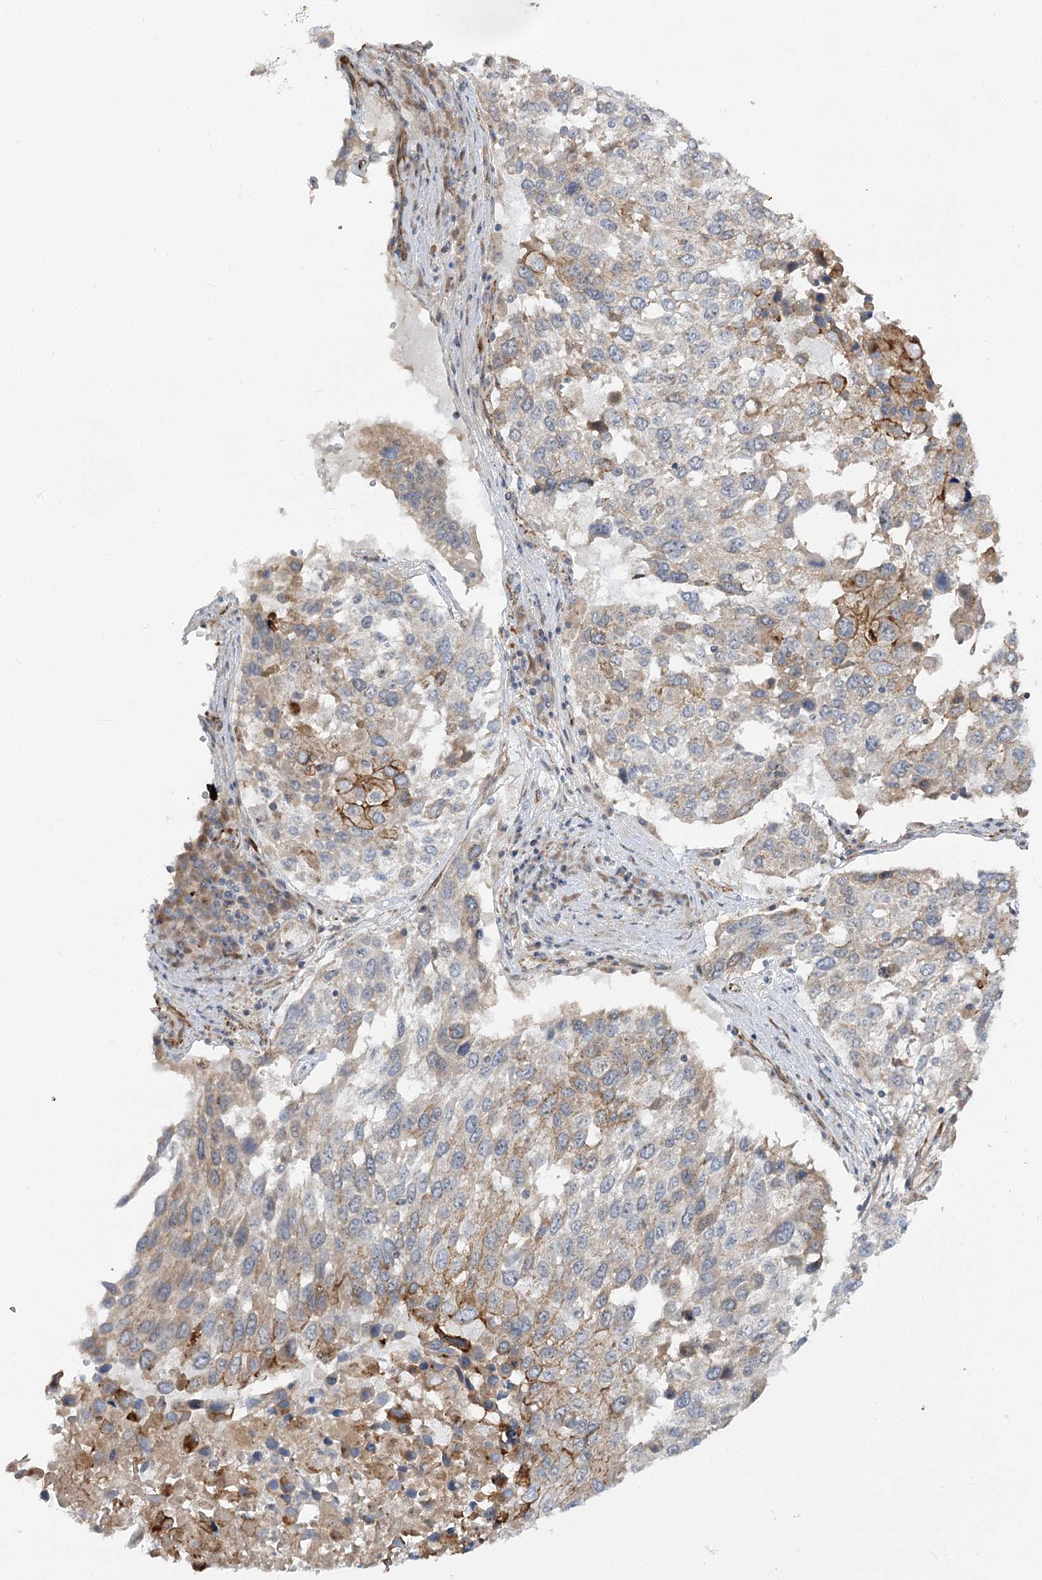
{"staining": {"intensity": "moderate", "quantity": "<25%", "location": "cytoplasmic/membranous"}, "tissue": "lung cancer", "cell_type": "Tumor cells", "image_type": "cancer", "snomed": [{"axis": "morphology", "description": "Squamous cell carcinoma, NOS"}, {"axis": "topography", "description": "Lung"}], "caption": "DAB (3,3'-diaminobenzidine) immunohistochemical staining of human lung cancer (squamous cell carcinoma) exhibits moderate cytoplasmic/membranous protein positivity in about <25% of tumor cells. The staining was performed using DAB to visualize the protein expression in brown, while the nuclei were stained in blue with hematoxylin (Magnification: 20x).", "gene": "KIAA0825", "patient": {"sex": "male", "age": 65}}